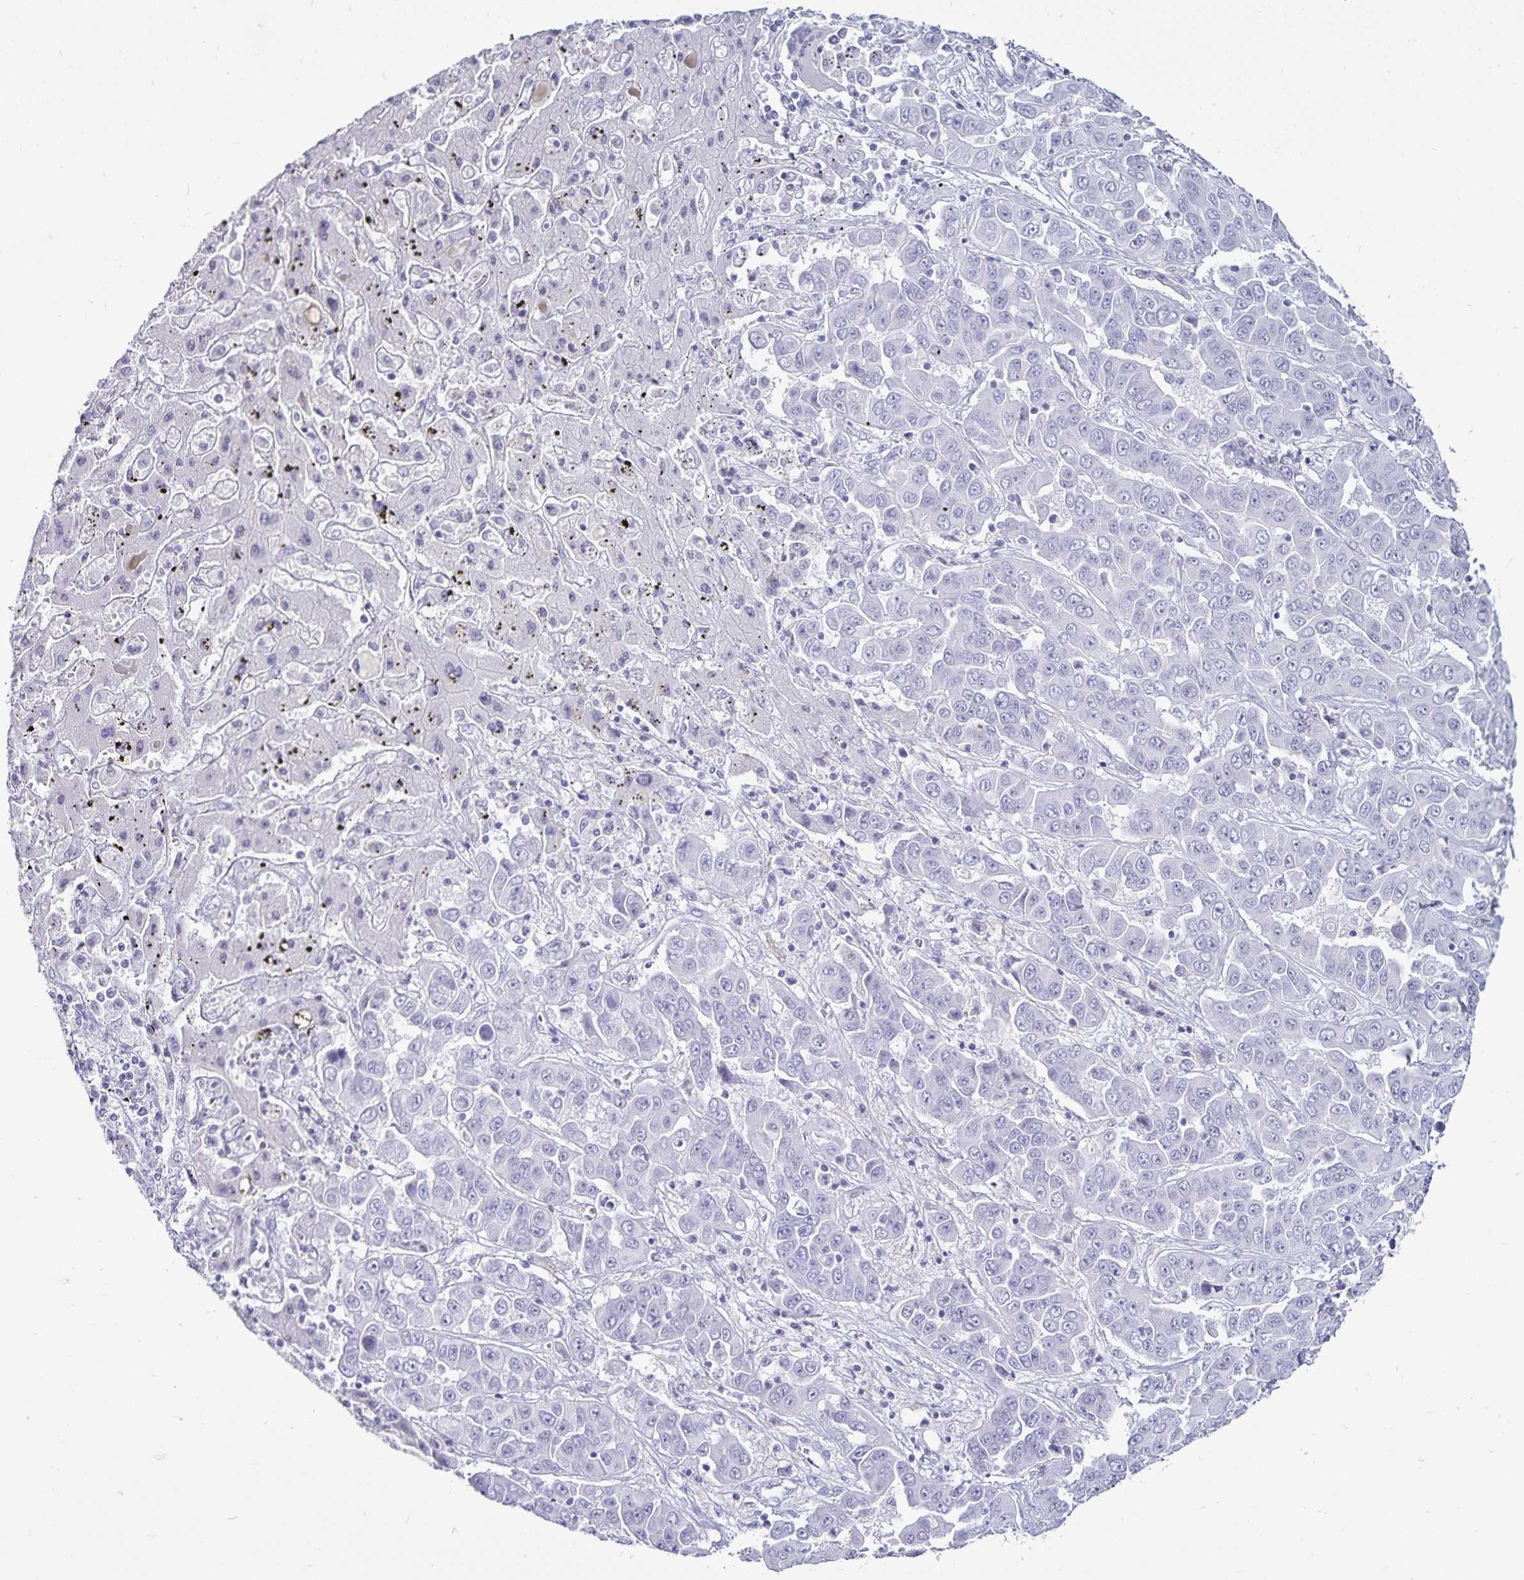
{"staining": {"intensity": "negative", "quantity": "none", "location": "none"}, "tissue": "liver cancer", "cell_type": "Tumor cells", "image_type": "cancer", "snomed": [{"axis": "morphology", "description": "Cholangiocarcinoma"}, {"axis": "topography", "description": "Liver"}], "caption": "A photomicrograph of human liver cancer is negative for staining in tumor cells. (Brightfield microscopy of DAB immunohistochemistry at high magnification).", "gene": "DEFA6", "patient": {"sex": "female", "age": 52}}